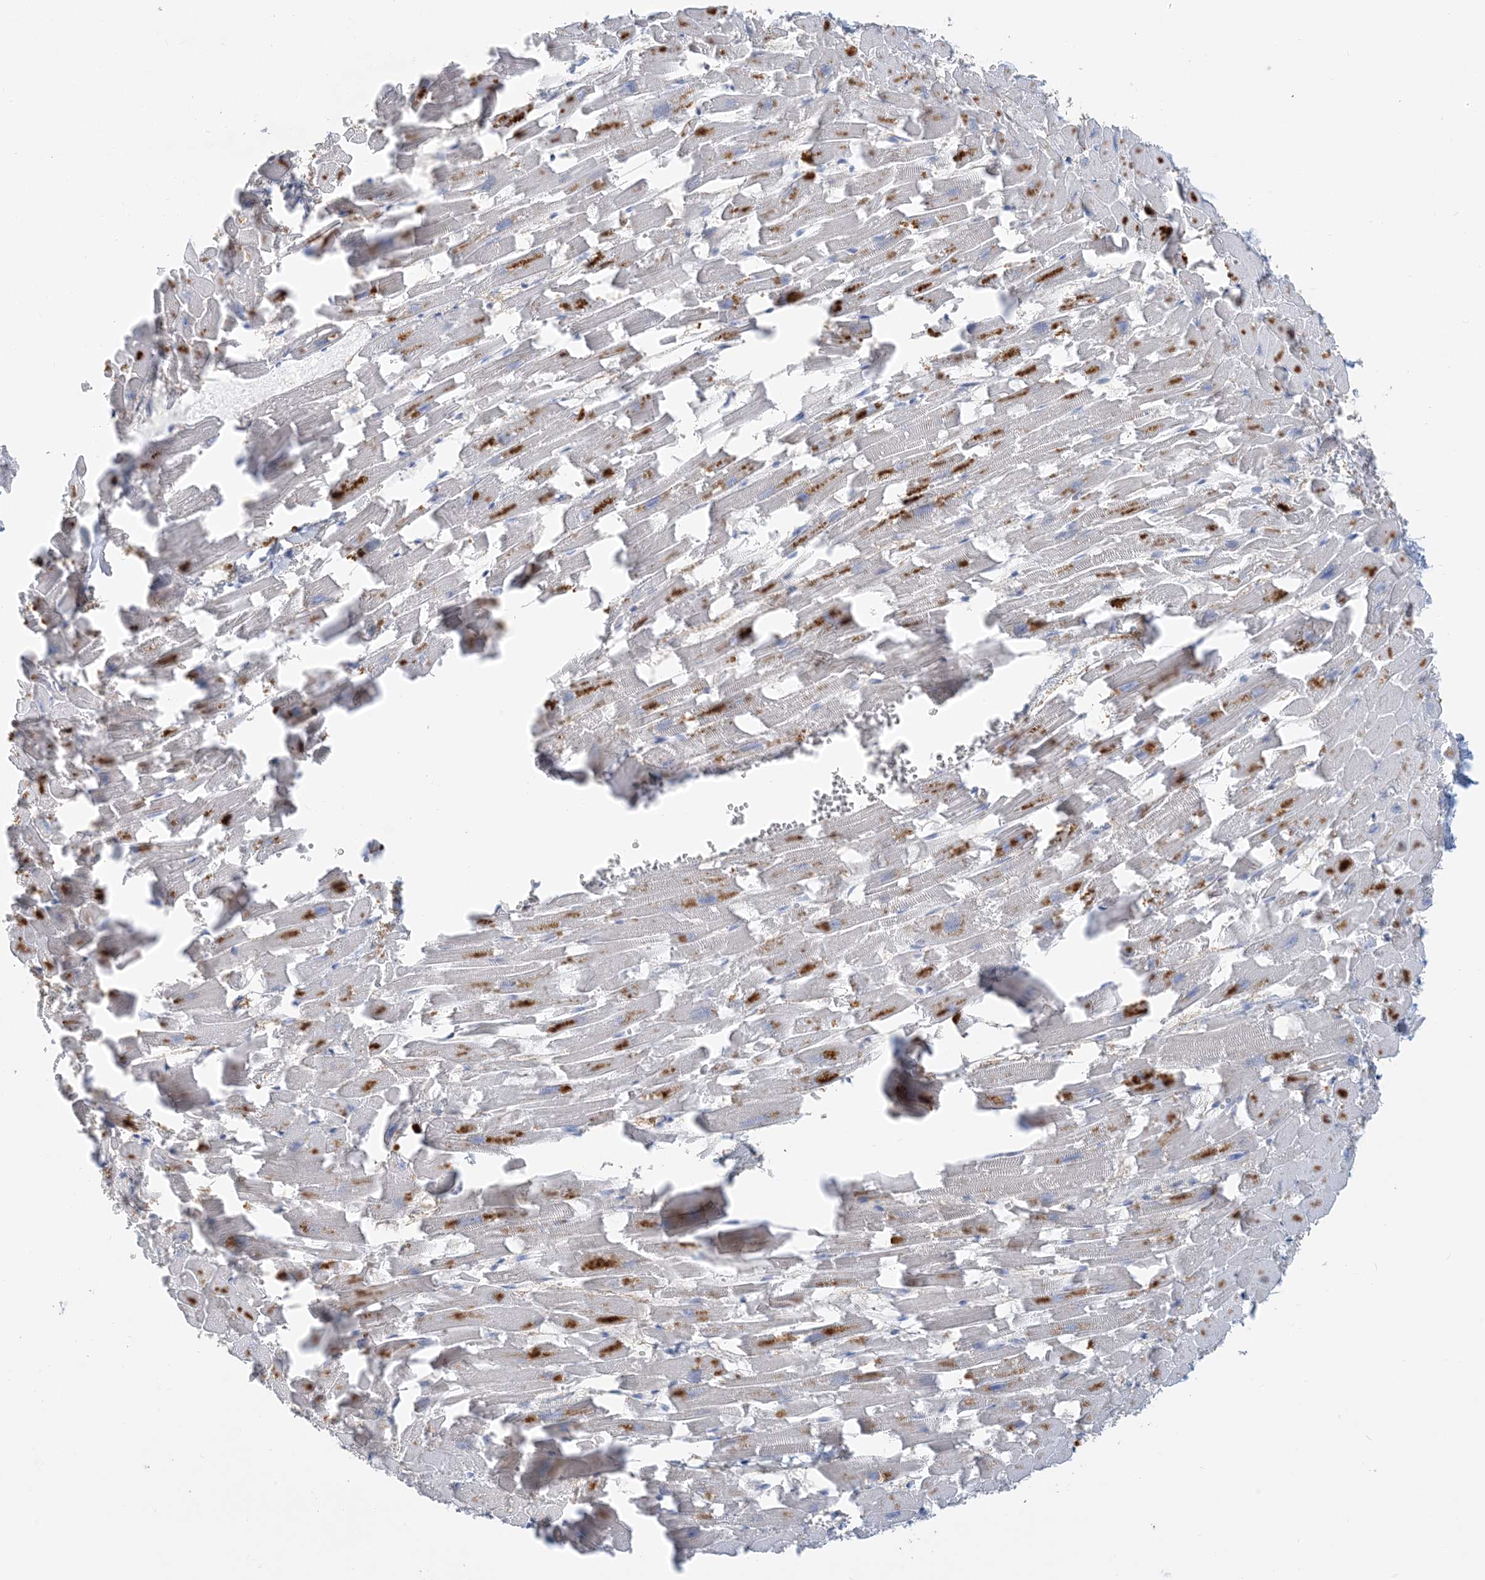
{"staining": {"intensity": "moderate", "quantity": "25%-75%", "location": "cytoplasmic/membranous"}, "tissue": "heart muscle", "cell_type": "Cardiomyocytes", "image_type": "normal", "snomed": [{"axis": "morphology", "description": "Normal tissue, NOS"}, {"axis": "topography", "description": "Heart"}], "caption": "Heart muscle stained with IHC shows moderate cytoplasmic/membranous positivity in approximately 25%-75% of cardiomyocytes.", "gene": "ZCCHC12", "patient": {"sex": "female", "age": 64}}